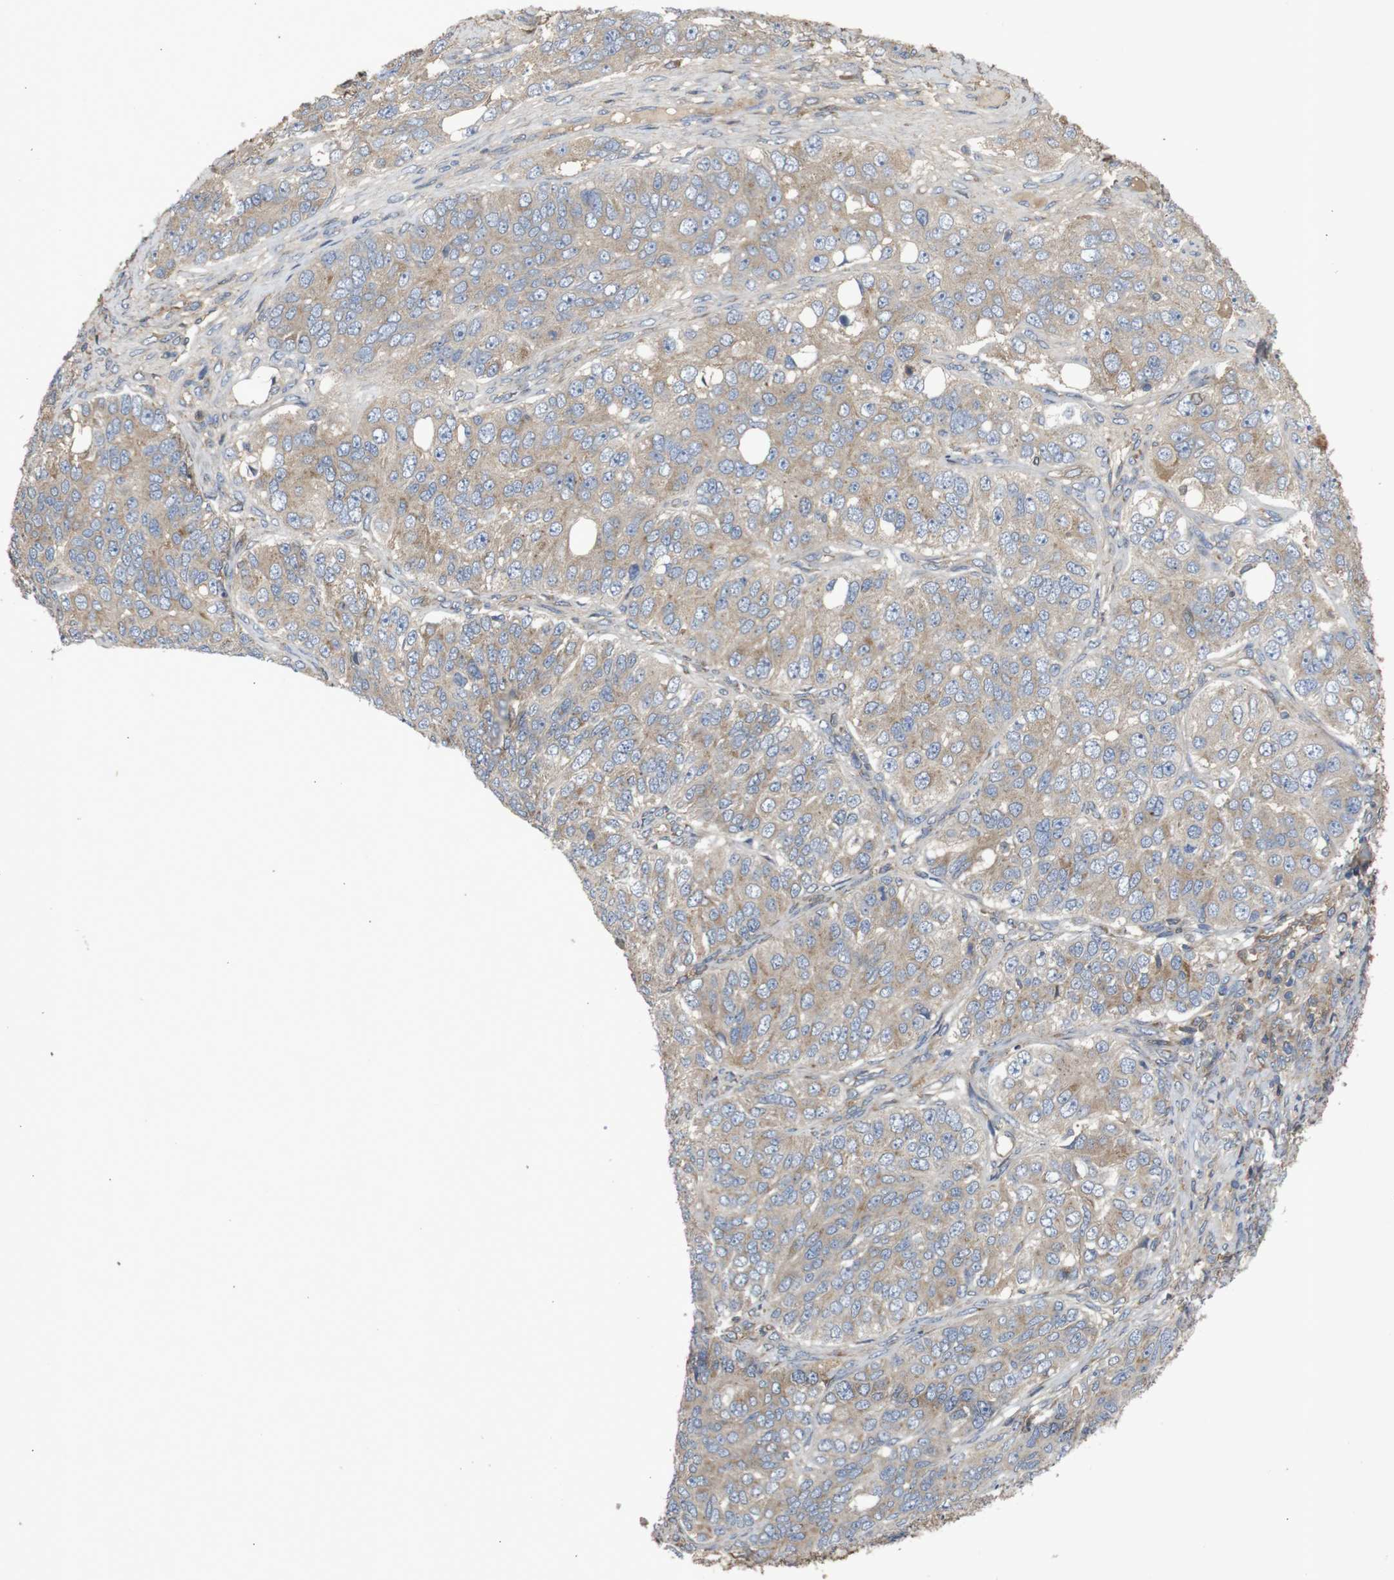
{"staining": {"intensity": "weak", "quantity": ">75%", "location": "cytoplasmic/membranous"}, "tissue": "ovarian cancer", "cell_type": "Tumor cells", "image_type": "cancer", "snomed": [{"axis": "morphology", "description": "Carcinoma, endometroid"}, {"axis": "topography", "description": "Ovary"}], "caption": "About >75% of tumor cells in endometroid carcinoma (ovarian) demonstrate weak cytoplasmic/membranous protein positivity as visualized by brown immunohistochemical staining.", "gene": "PTPN1", "patient": {"sex": "female", "age": 51}}